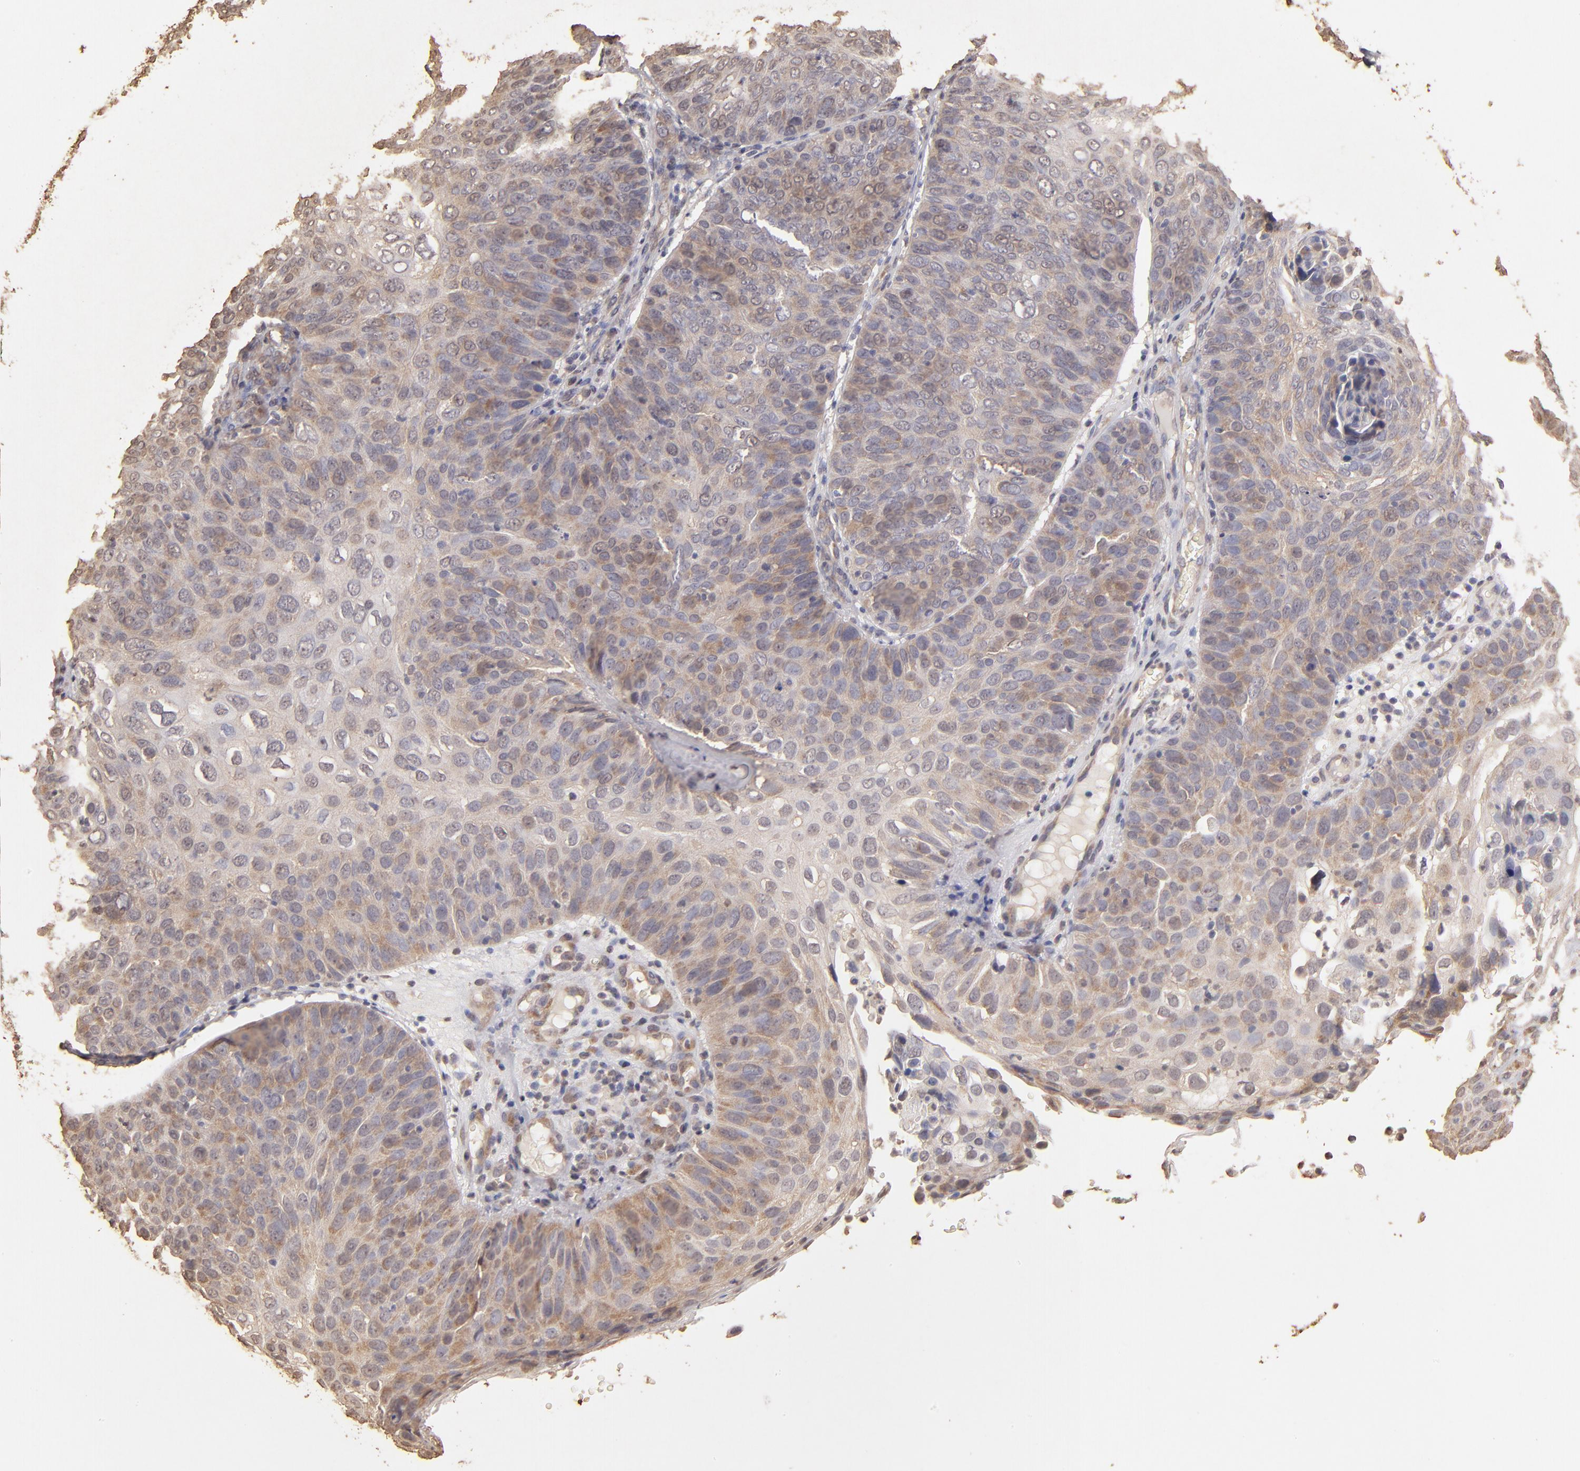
{"staining": {"intensity": "moderate", "quantity": ">75%", "location": "cytoplasmic/membranous"}, "tissue": "skin cancer", "cell_type": "Tumor cells", "image_type": "cancer", "snomed": [{"axis": "morphology", "description": "Squamous cell carcinoma, NOS"}, {"axis": "topography", "description": "Skin"}], "caption": "Skin cancer stained for a protein (brown) demonstrates moderate cytoplasmic/membranous positive positivity in approximately >75% of tumor cells.", "gene": "OPHN1", "patient": {"sex": "male", "age": 87}}